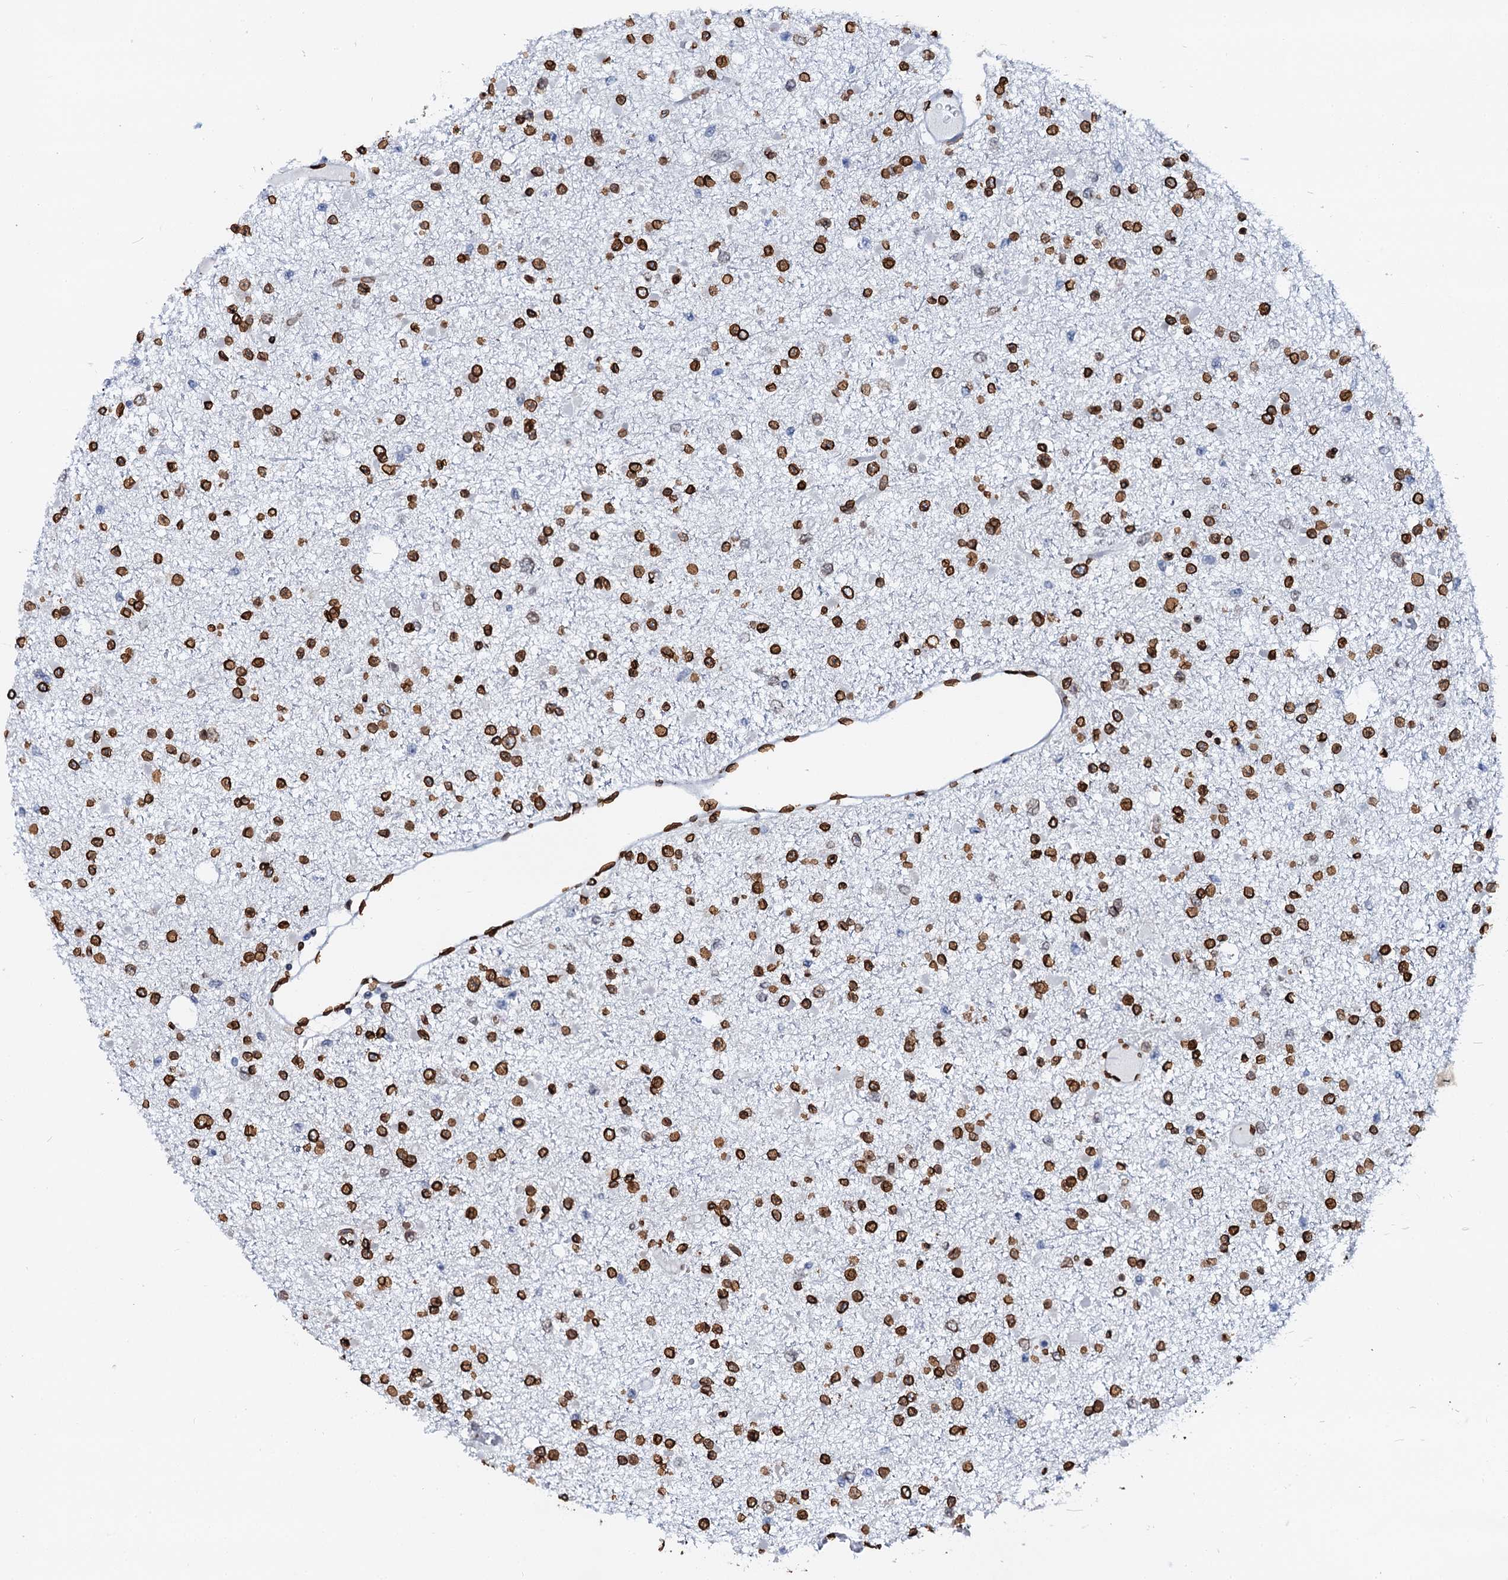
{"staining": {"intensity": "strong", "quantity": ">75%", "location": "nuclear"}, "tissue": "glioma", "cell_type": "Tumor cells", "image_type": "cancer", "snomed": [{"axis": "morphology", "description": "Glioma, malignant, Low grade"}, {"axis": "topography", "description": "Brain"}], "caption": "Glioma was stained to show a protein in brown. There is high levels of strong nuclear staining in about >75% of tumor cells. (brown staining indicates protein expression, while blue staining denotes nuclei).", "gene": "KATNAL2", "patient": {"sex": "female", "age": 22}}